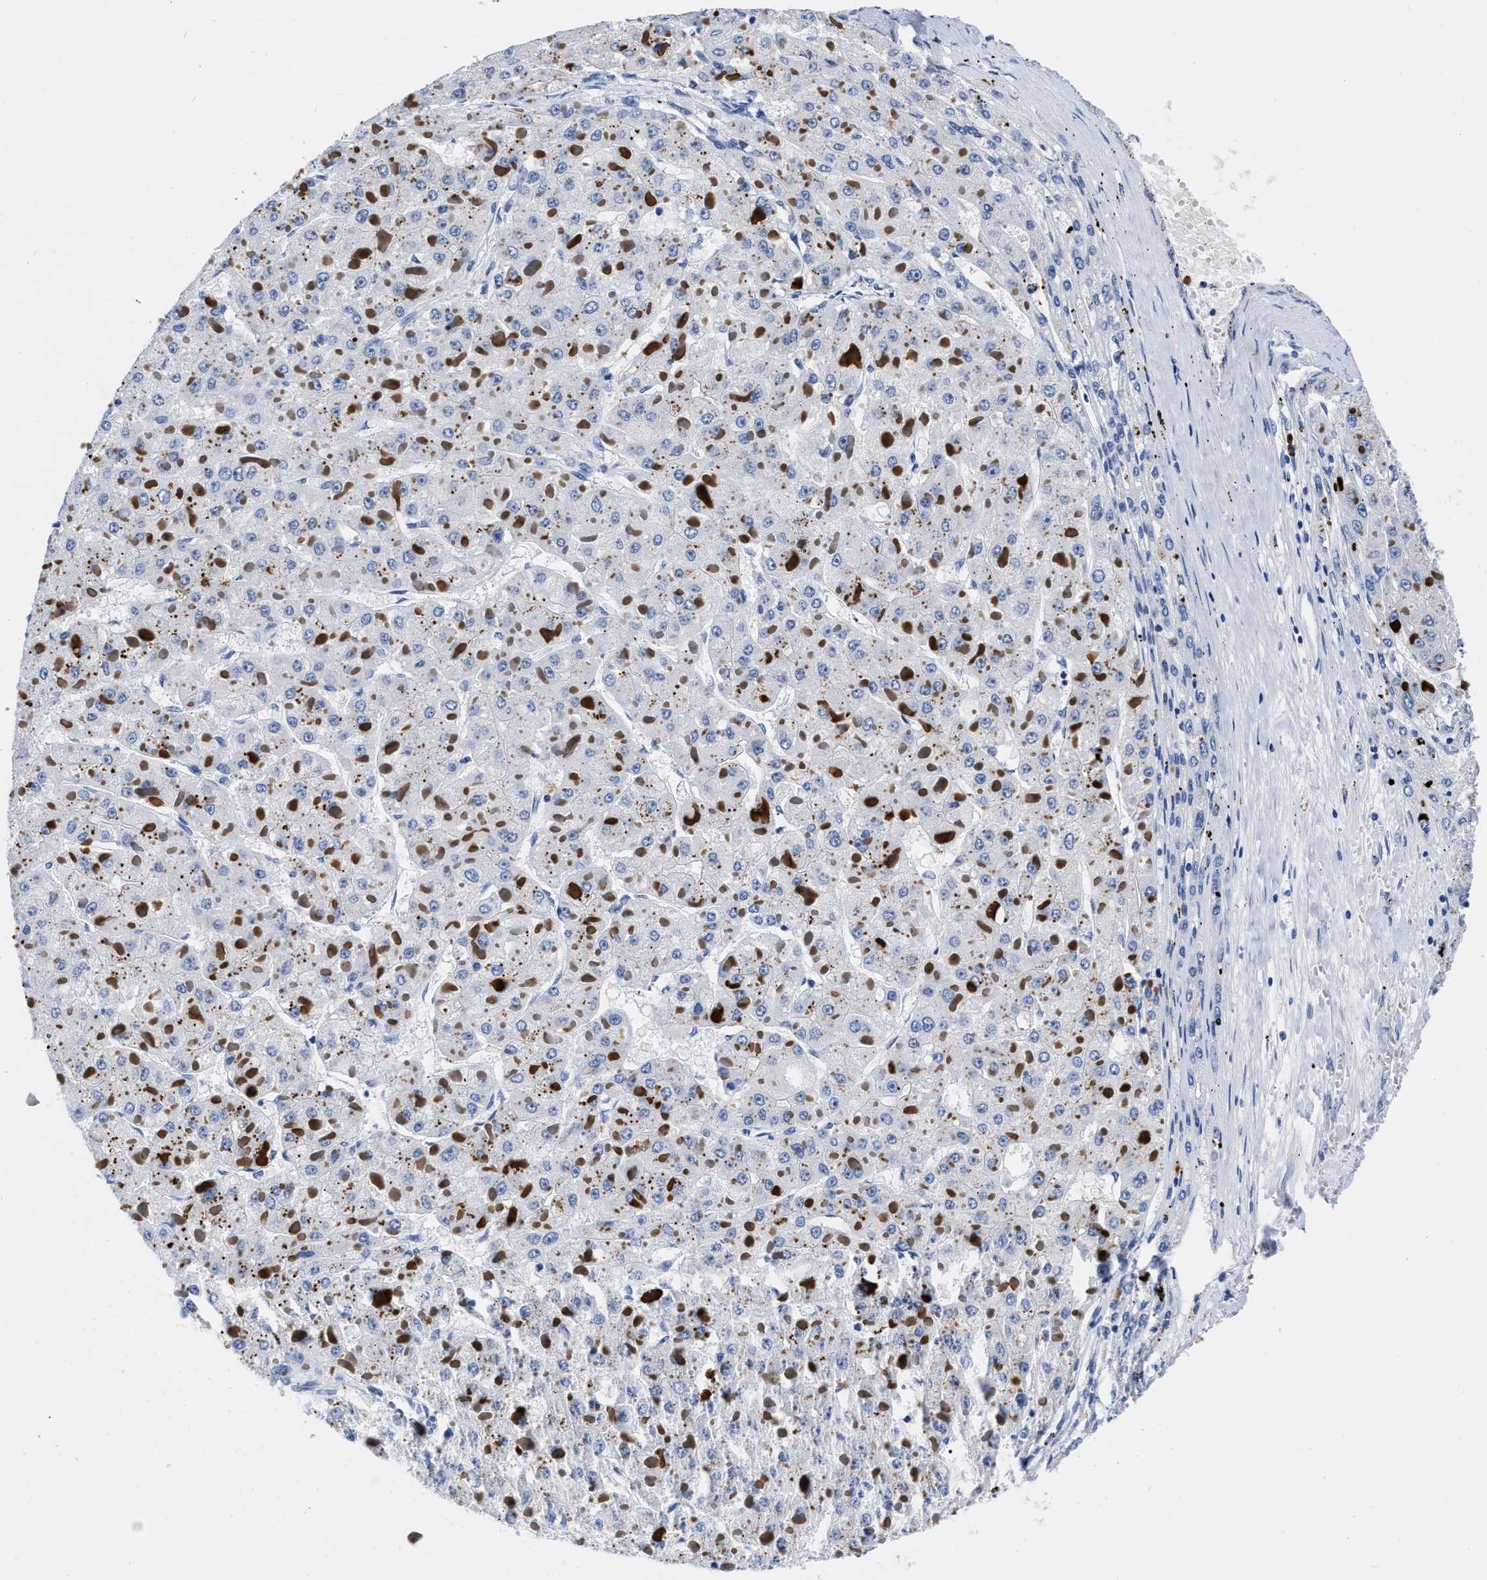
{"staining": {"intensity": "negative", "quantity": "none", "location": "none"}, "tissue": "liver cancer", "cell_type": "Tumor cells", "image_type": "cancer", "snomed": [{"axis": "morphology", "description": "Carcinoma, Hepatocellular, NOS"}, {"axis": "topography", "description": "Liver"}], "caption": "DAB immunohistochemical staining of human liver cancer (hepatocellular carcinoma) shows no significant positivity in tumor cells. (Stains: DAB IHC with hematoxylin counter stain, Microscopy: brightfield microscopy at high magnification).", "gene": "CER1", "patient": {"sex": "female", "age": 73}}